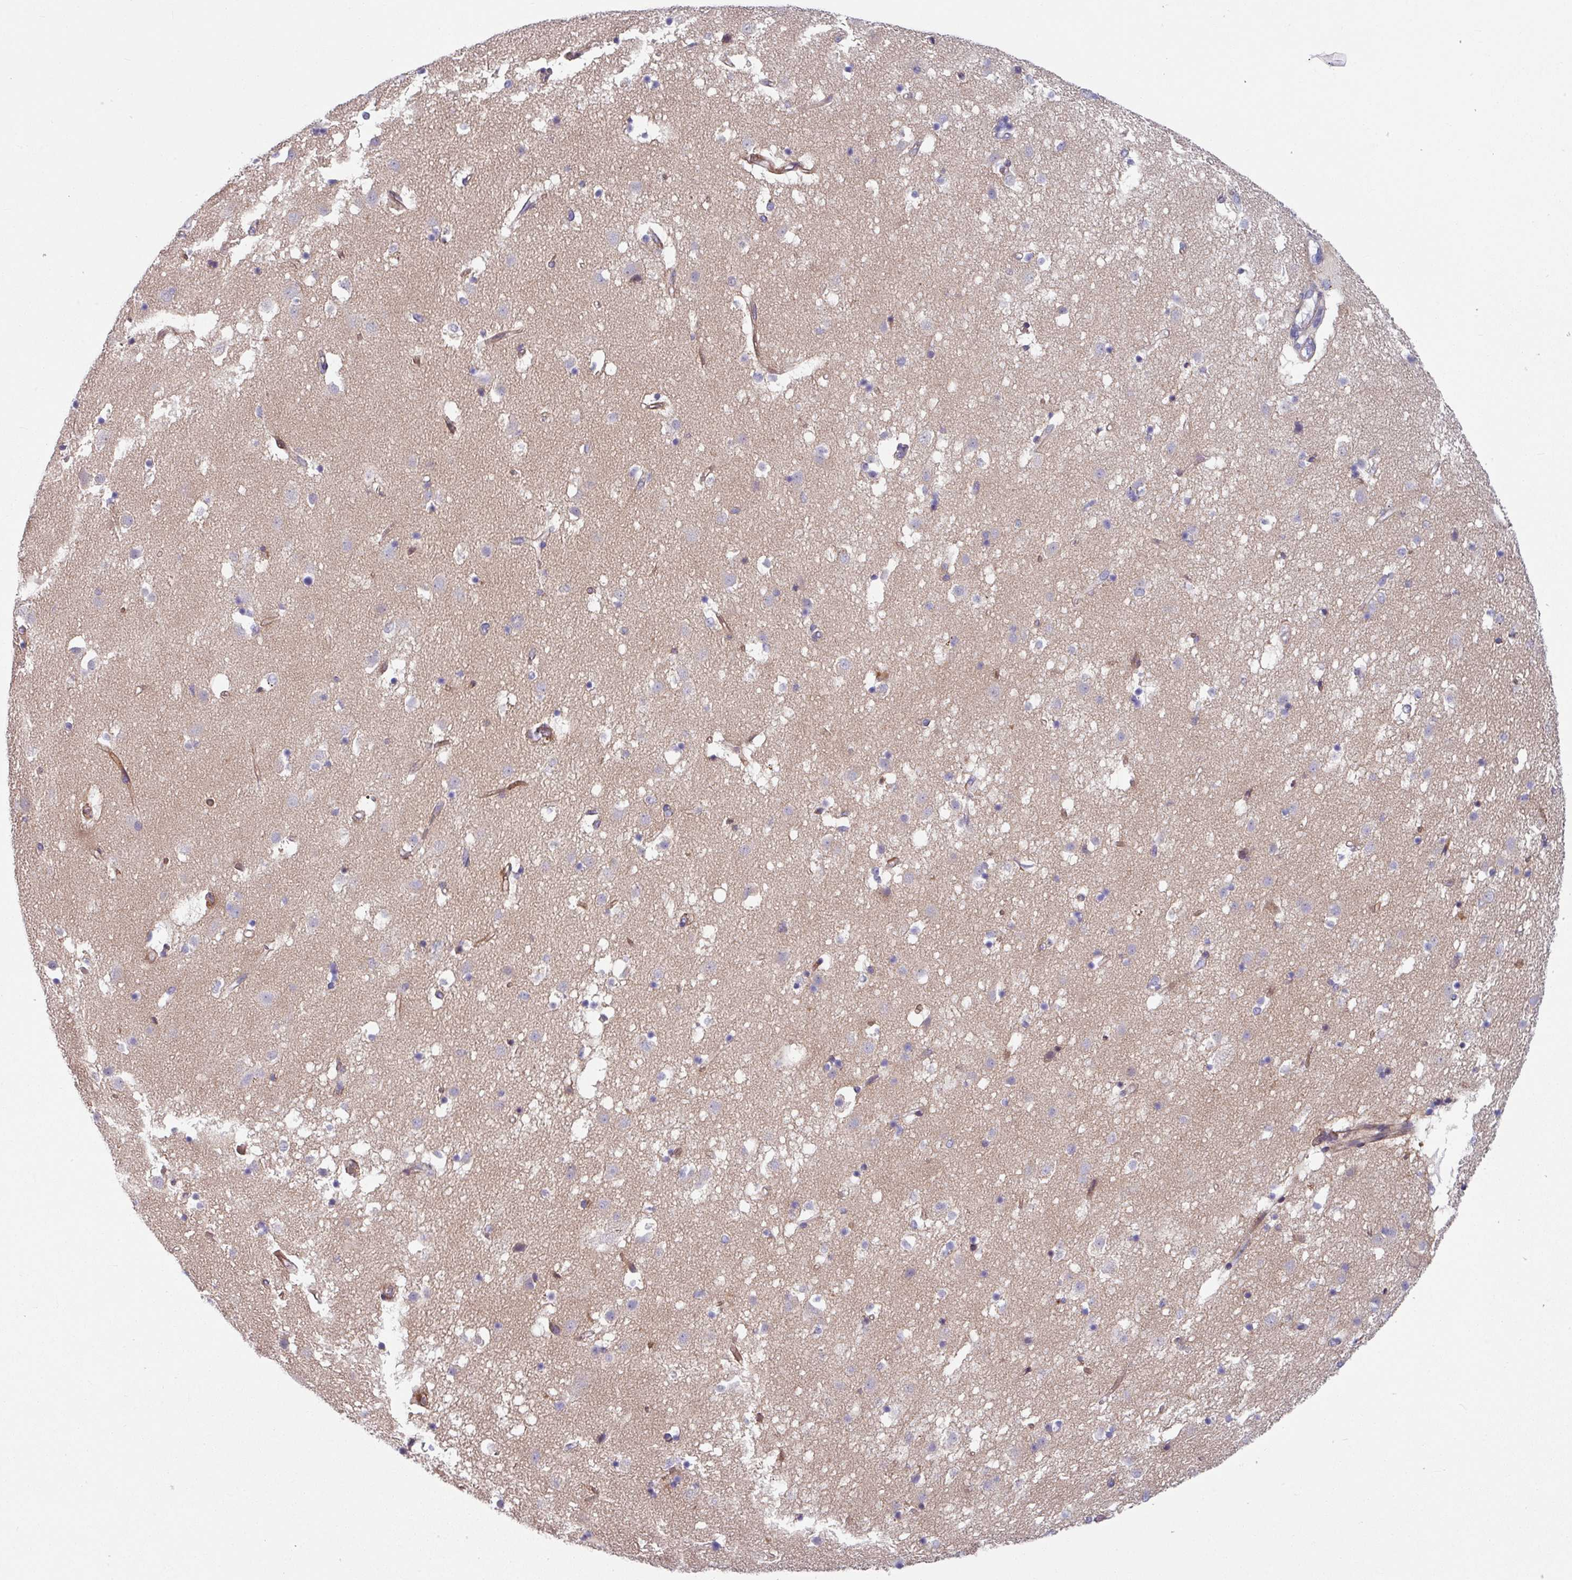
{"staining": {"intensity": "negative", "quantity": "none", "location": "none"}, "tissue": "caudate", "cell_type": "Glial cells", "image_type": "normal", "snomed": [{"axis": "morphology", "description": "Normal tissue, NOS"}, {"axis": "topography", "description": "Lateral ventricle wall"}], "caption": "Immunohistochemistry (IHC) photomicrograph of benign human caudate stained for a protein (brown), which reveals no expression in glial cells.", "gene": "TMEM132A", "patient": {"sex": "male", "age": 58}}